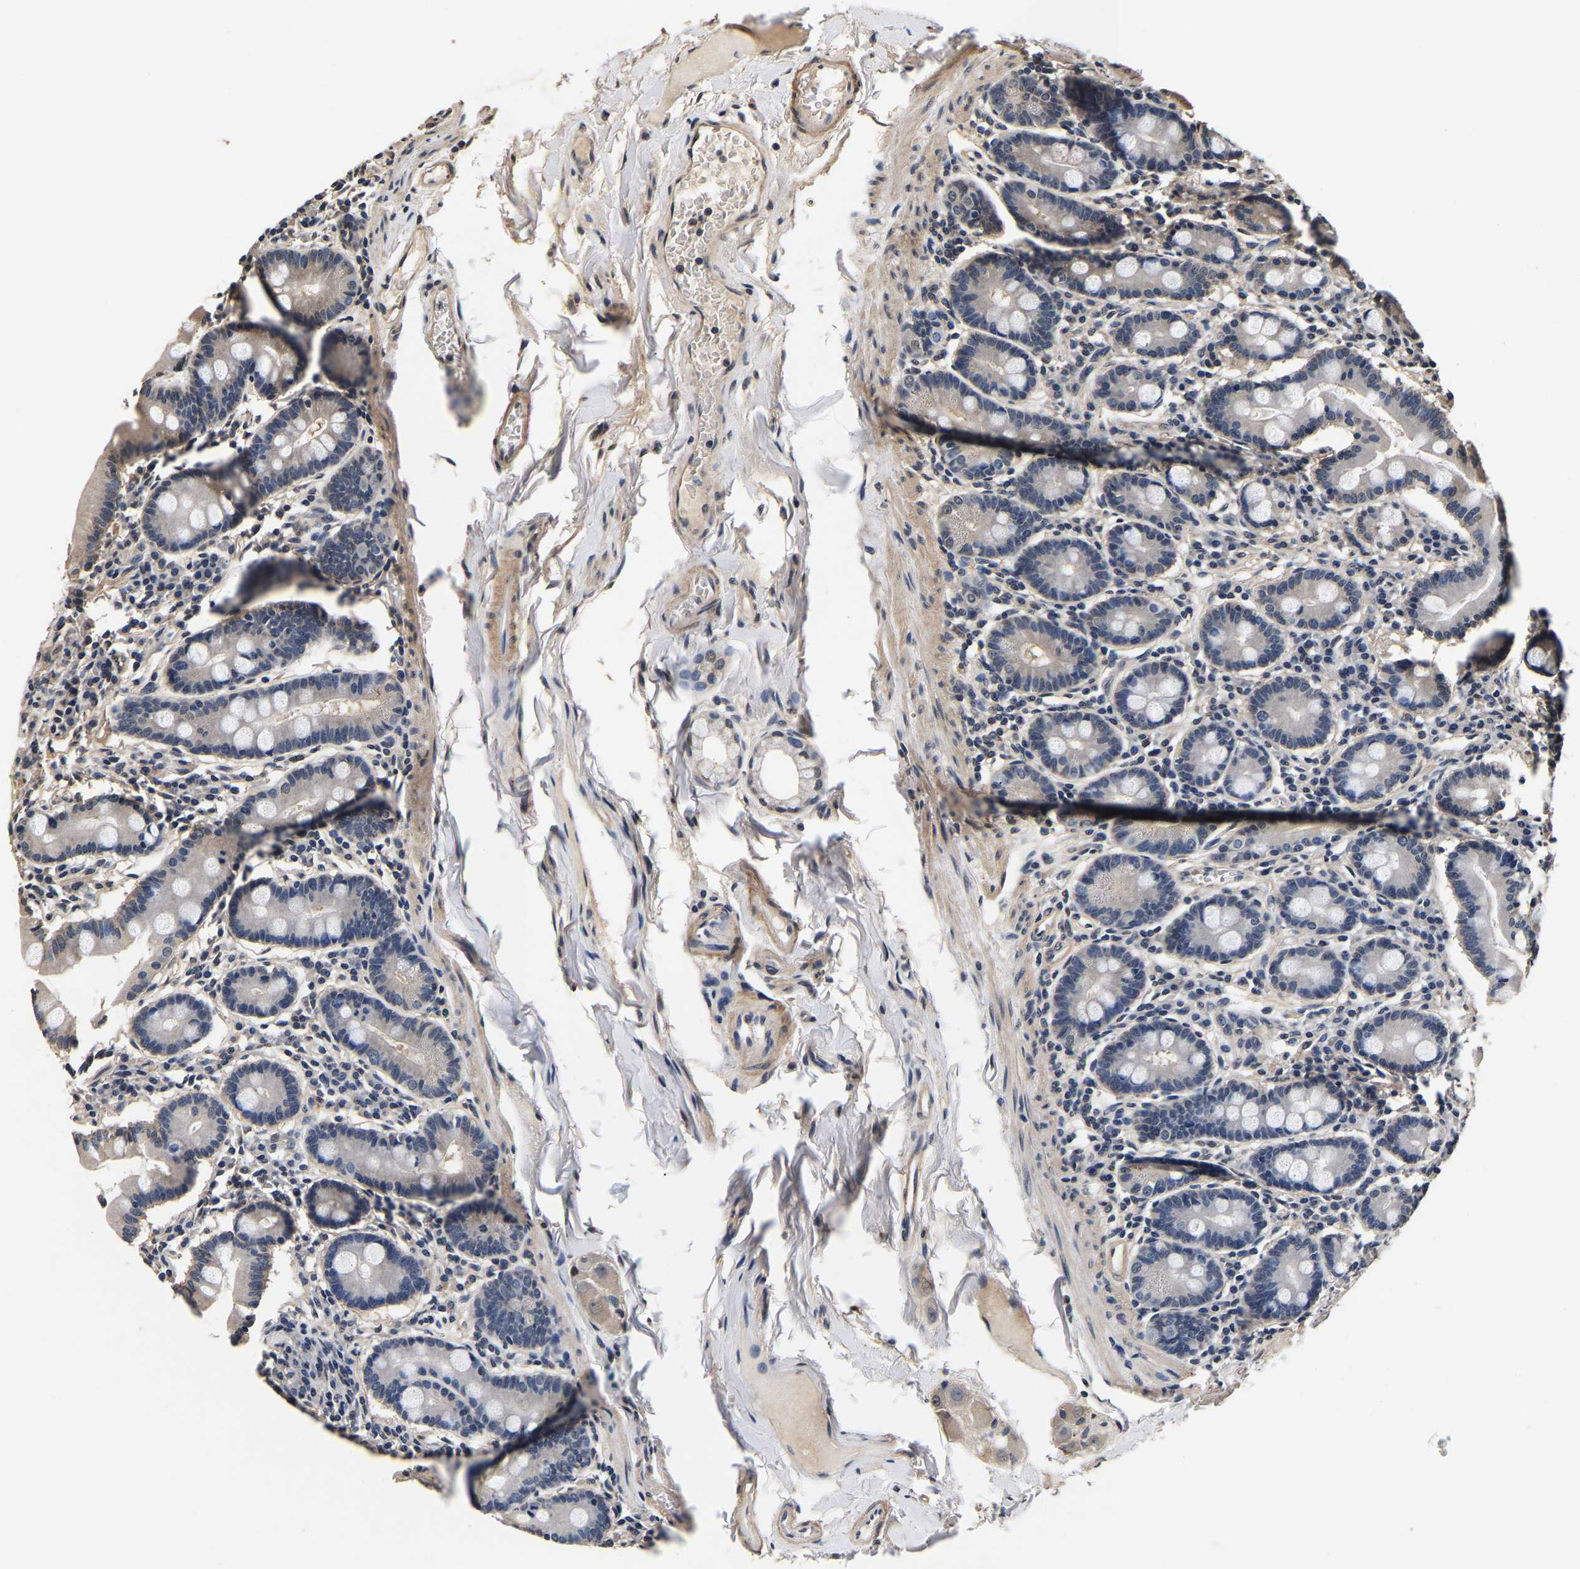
{"staining": {"intensity": "negative", "quantity": "none", "location": "none"}, "tissue": "duodenum", "cell_type": "Glandular cells", "image_type": "normal", "snomed": [{"axis": "morphology", "description": "Normal tissue, NOS"}, {"axis": "topography", "description": "Duodenum"}], "caption": "Immunohistochemistry image of unremarkable human duodenum stained for a protein (brown), which reveals no staining in glandular cells.", "gene": "RUVBL1", "patient": {"sex": "male", "age": 50}}